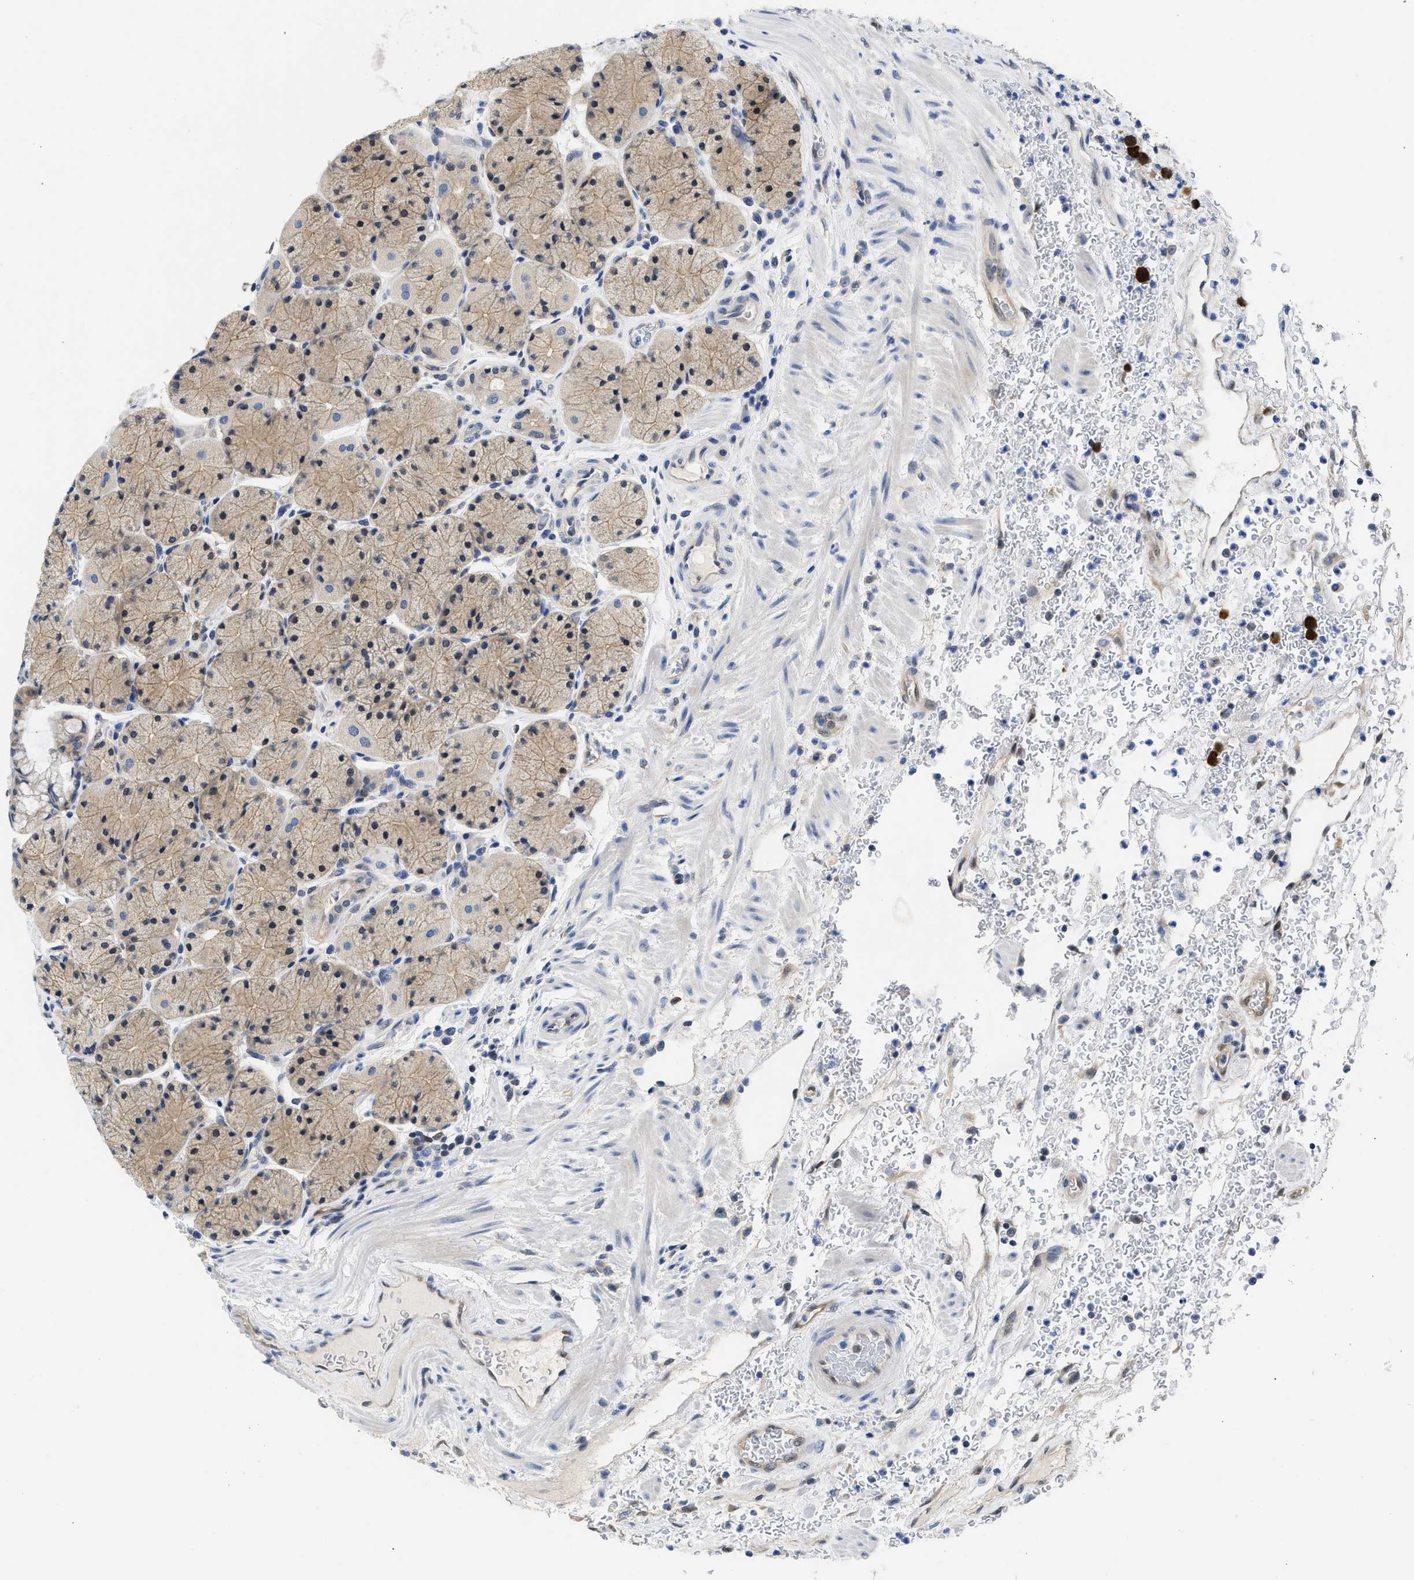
{"staining": {"intensity": "moderate", "quantity": "25%-75%", "location": "cytoplasmic/membranous,nuclear"}, "tissue": "stomach", "cell_type": "Glandular cells", "image_type": "normal", "snomed": [{"axis": "morphology", "description": "Normal tissue, NOS"}, {"axis": "morphology", "description": "Carcinoid, malignant, NOS"}, {"axis": "topography", "description": "Stomach, upper"}], "caption": "Moderate cytoplasmic/membranous,nuclear staining is appreciated in approximately 25%-75% of glandular cells in benign stomach.", "gene": "XPO5", "patient": {"sex": "male", "age": 39}}